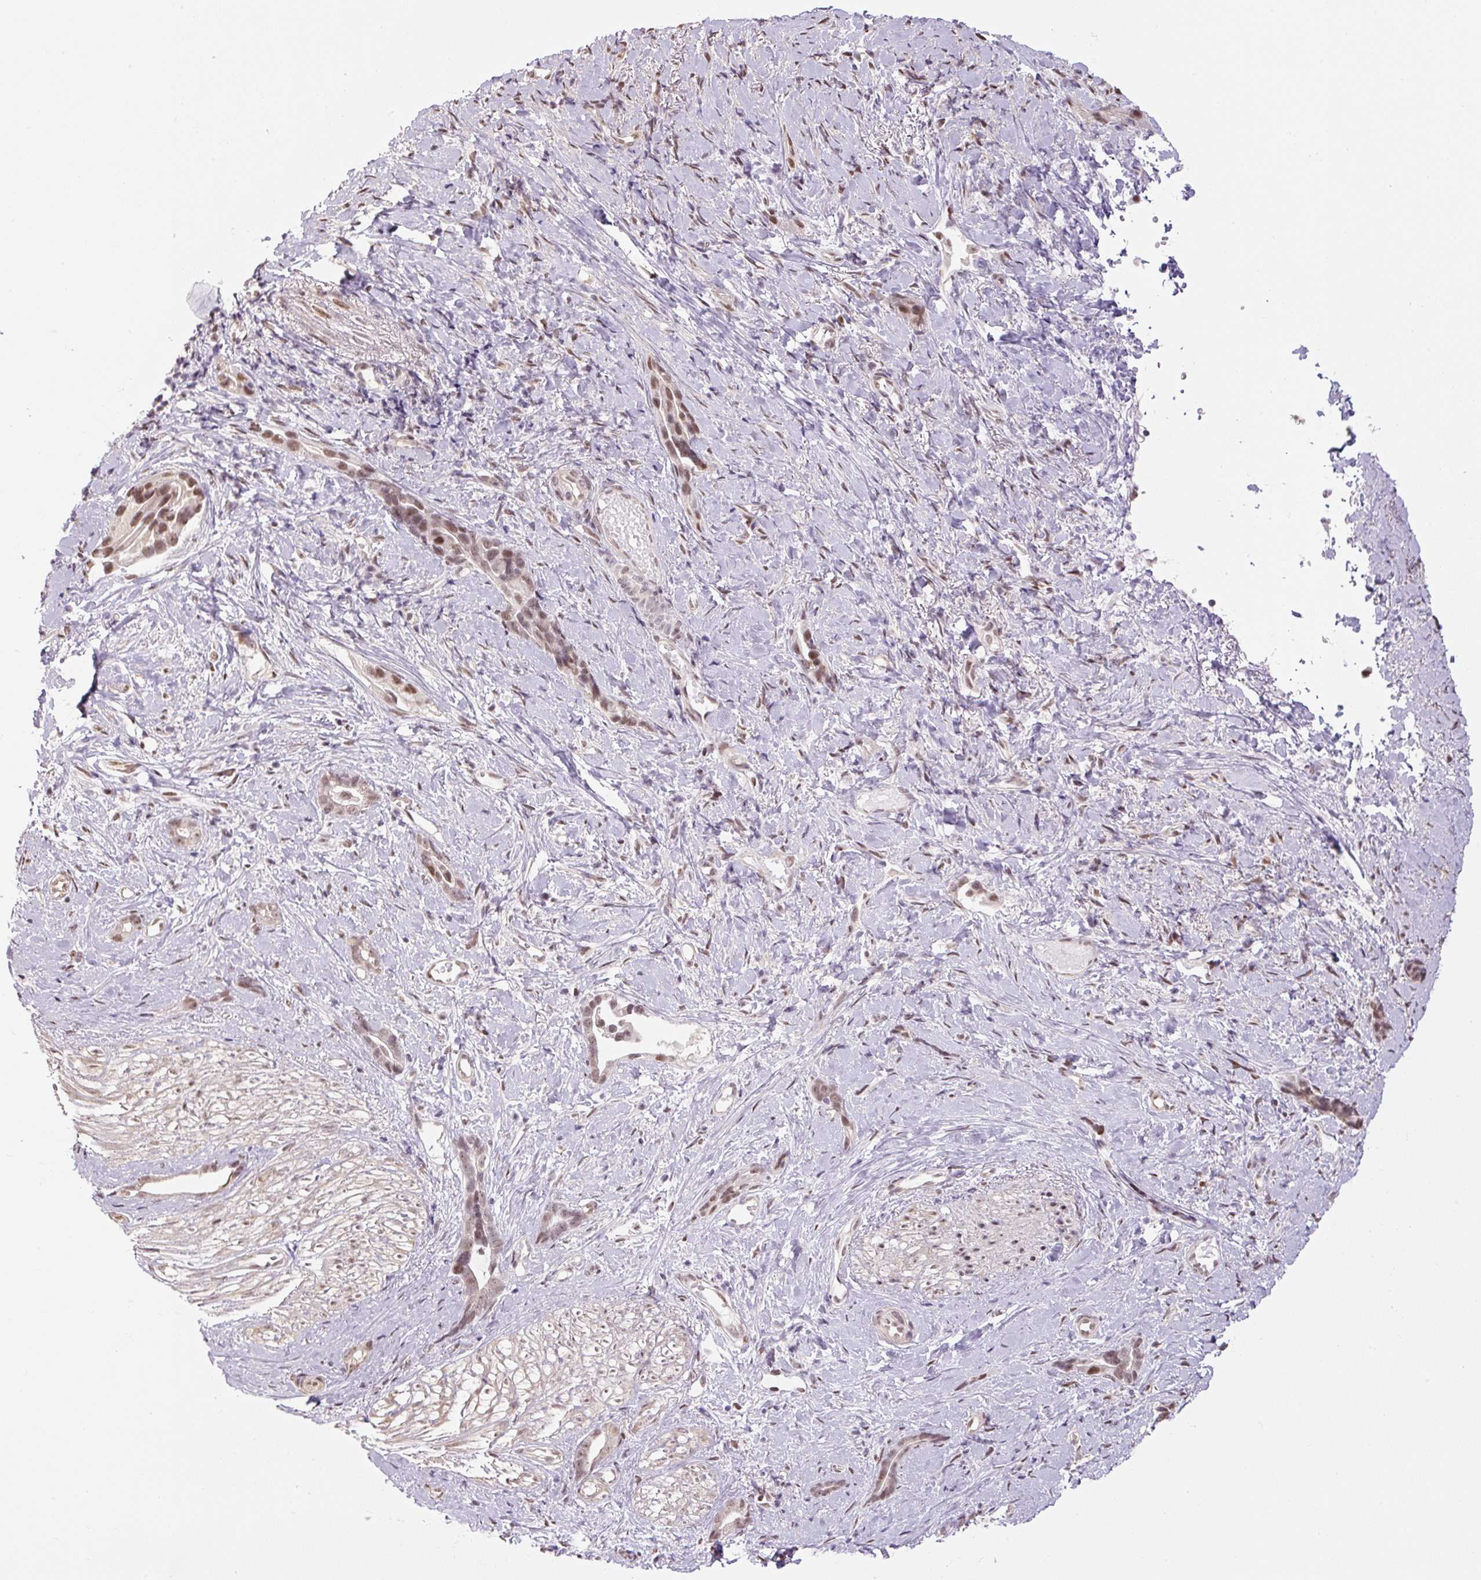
{"staining": {"intensity": "moderate", "quantity": ">75%", "location": "nuclear"}, "tissue": "stomach cancer", "cell_type": "Tumor cells", "image_type": "cancer", "snomed": [{"axis": "morphology", "description": "Adenocarcinoma, NOS"}, {"axis": "topography", "description": "Stomach"}], "caption": "Immunohistochemical staining of adenocarcinoma (stomach) shows medium levels of moderate nuclear protein expression in approximately >75% of tumor cells.", "gene": "TCFL5", "patient": {"sex": "male", "age": 55}}